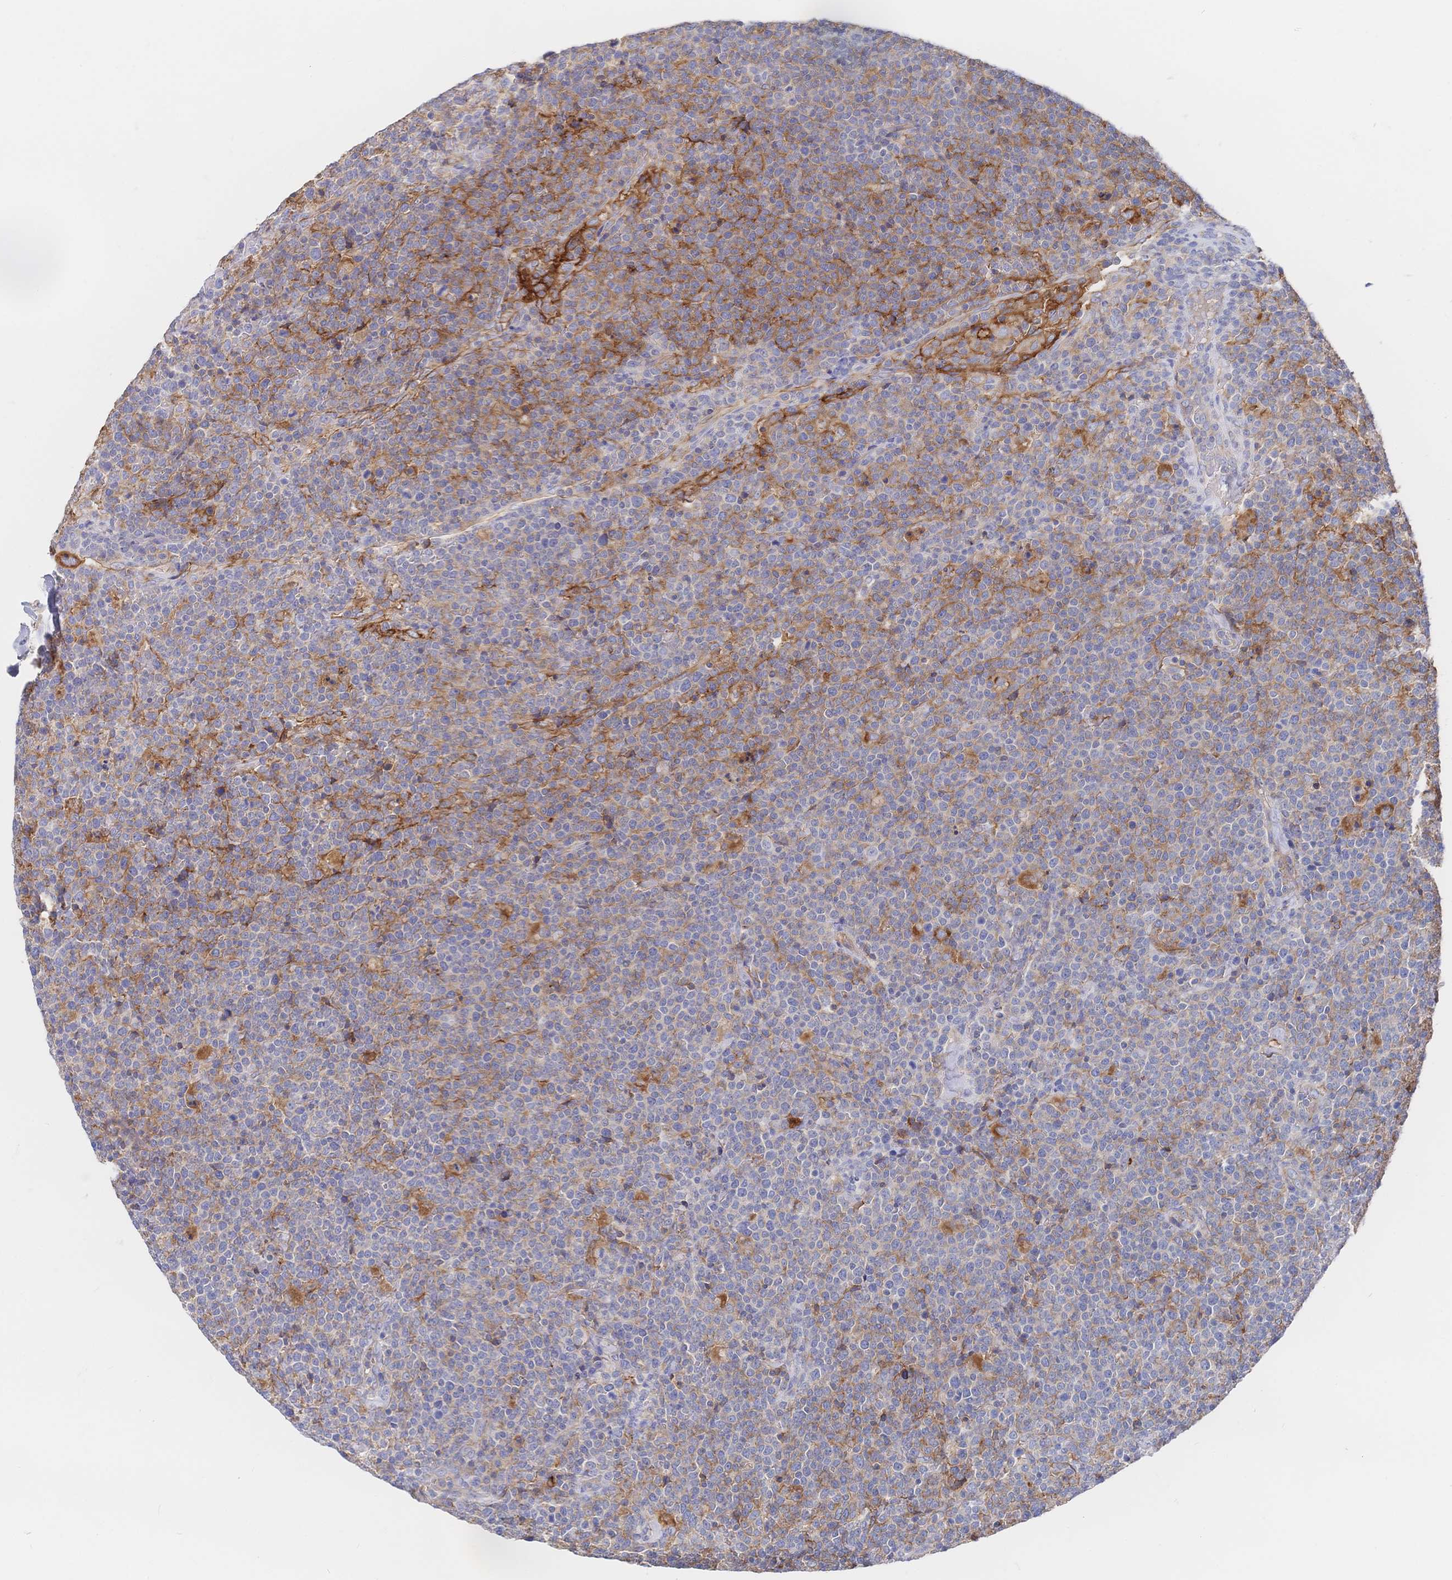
{"staining": {"intensity": "weak", "quantity": "25%-75%", "location": "cytoplasmic/membranous"}, "tissue": "lymphoma", "cell_type": "Tumor cells", "image_type": "cancer", "snomed": [{"axis": "morphology", "description": "Malignant lymphoma, non-Hodgkin's type, High grade"}, {"axis": "topography", "description": "Lymph node"}], "caption": "Lymphoma stained with DAB (3,3'-diaminobenzidine) immunohistochemistry demonstrates low levels of weak cytoplasmic/membranous expression in approximately 25%-75% of tumor cells. The protein of interest is shown in brown color, while the nuclei are stained blue.", "gene": "F11R", "patient": {"sex": "male", "age": 61}}